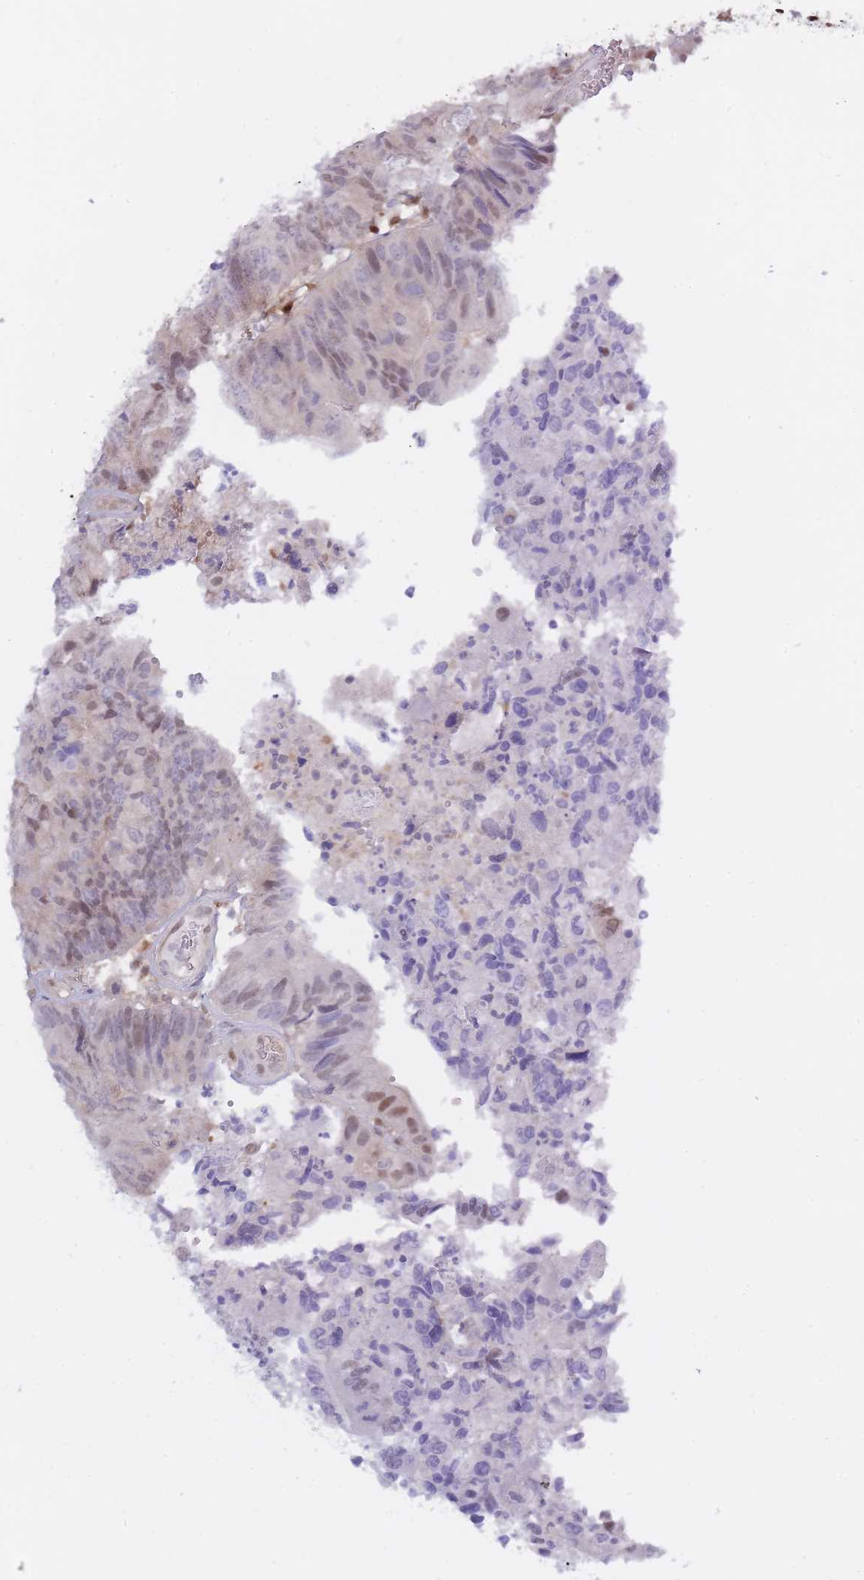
{"staining": {"intensity": "weak", "quantity": "<25%", "location": "cytoplasmic/membranous"}, "tissue": "colorectal cancer", "cell_type": "Tumor cells", "image_type": "cancer", "snomed": [{"axis": "morphology", "description": "Adenocarcinoma, NOS"}, {"axis": "topography", "description": "Colon"}], "caption": "Immunohistochemistry (IHC) of colorectal cancer displays no positivity in tumor cells. (Stains: DAB (3,3'-diaminobenzidine) immunohistochemistry (IHC) with hematoxylin counter stain, Microscopy: brightfield microscopy at high magnification).", "gene": "NSFL1C", "patient": {"sex": "female", "age": 67}}